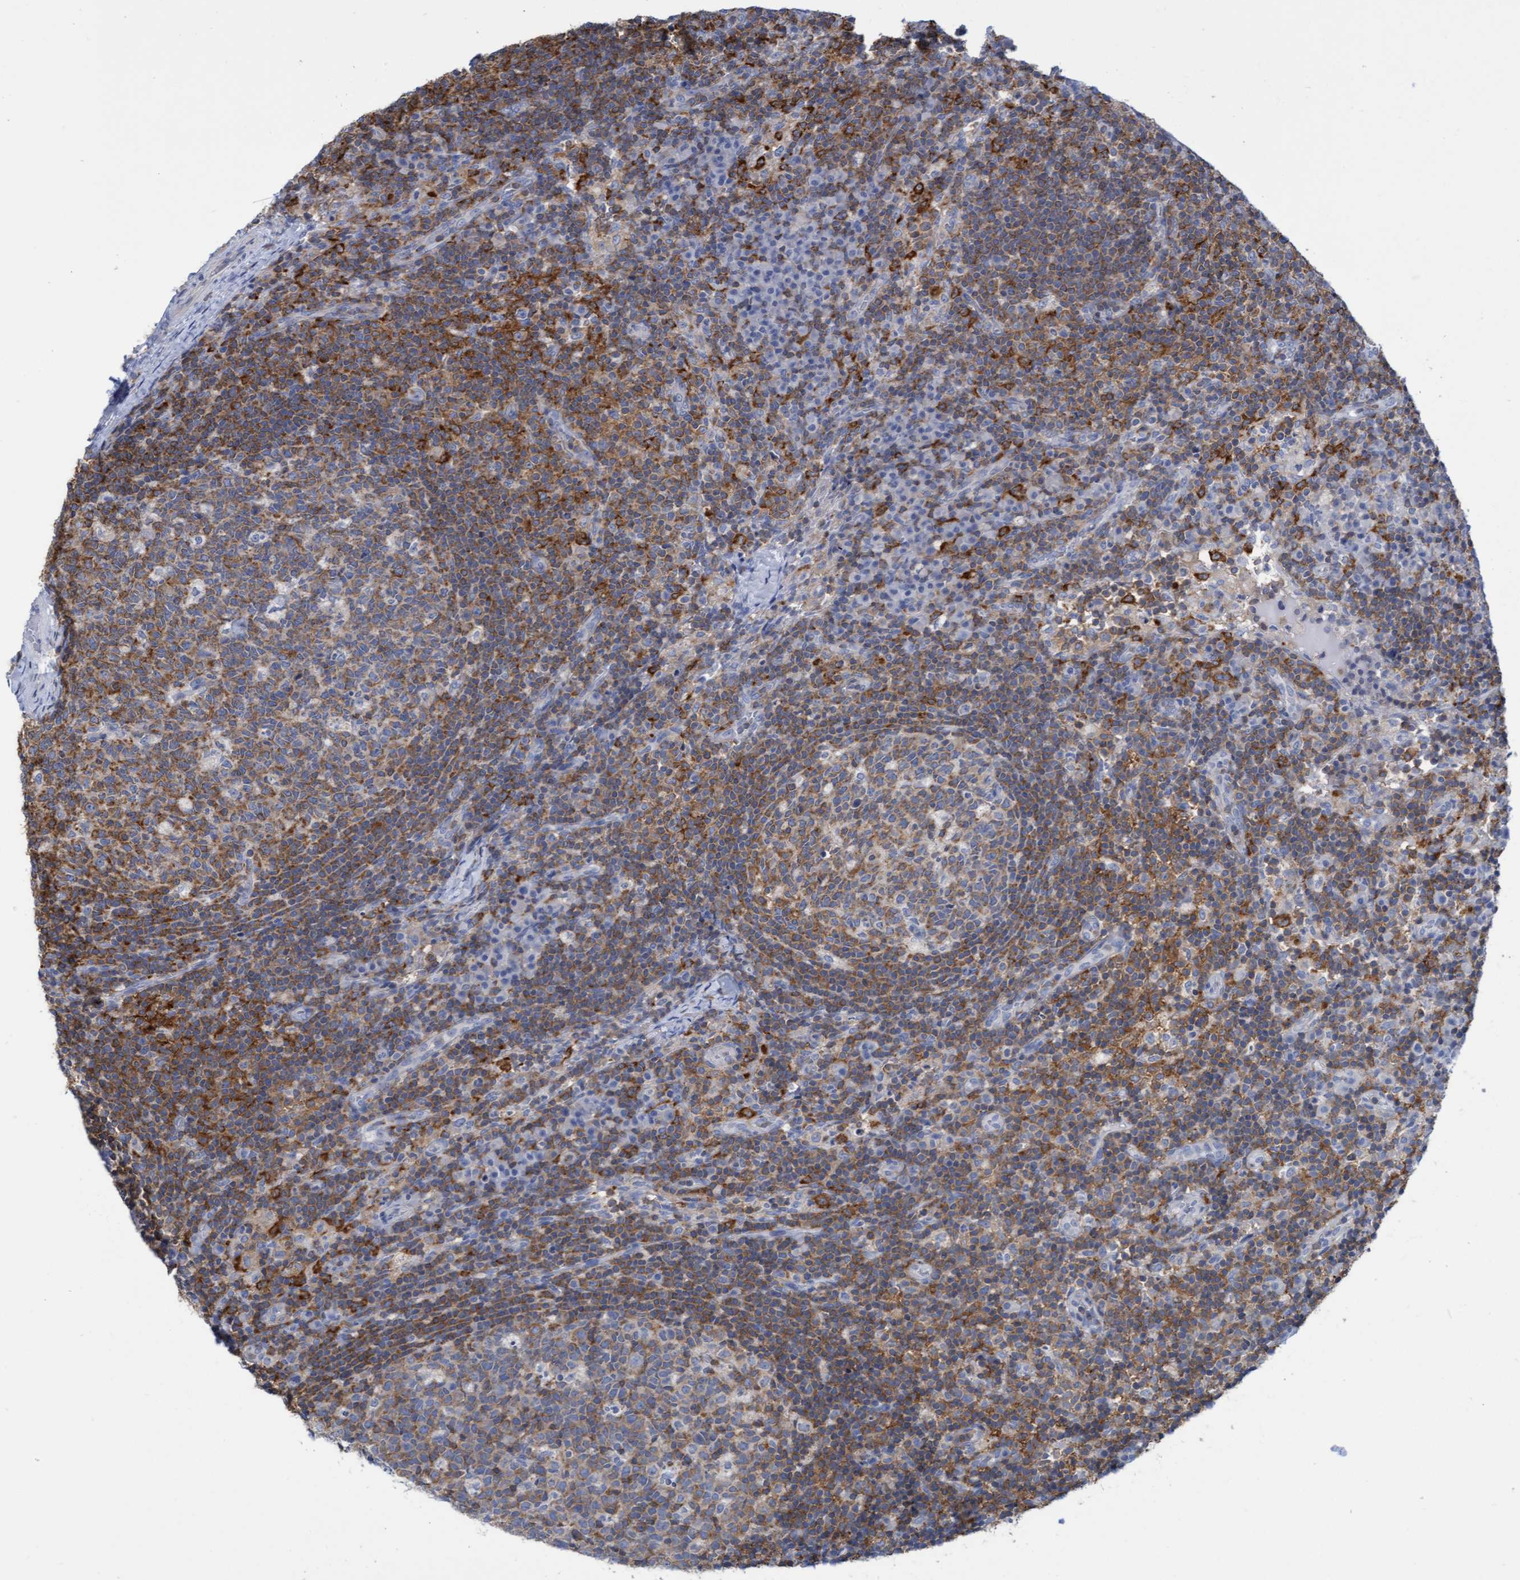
{"staining": {"intensity": "moderate", "quantity": ">75%", "location": "cytoplasmic/membranous"}, "tissue": "lymph node", "cell_type": "Germinal center cells", "image_type": "normal", "snomed": [{"axis": "morphology", "description": "Normal tissue, NOS"}, {"axis": "morphology", "description": "Inflammation, NOS"}, {"axis": "topography", "description": "Lymph node"}], "caption": "Unremarkable lymph node shows moderate cytoplasmic/membranous expression in approximately >75% of germinal center cells.", "gene": "FNBP1", "patient": {"sex": "male", "age": 55}}